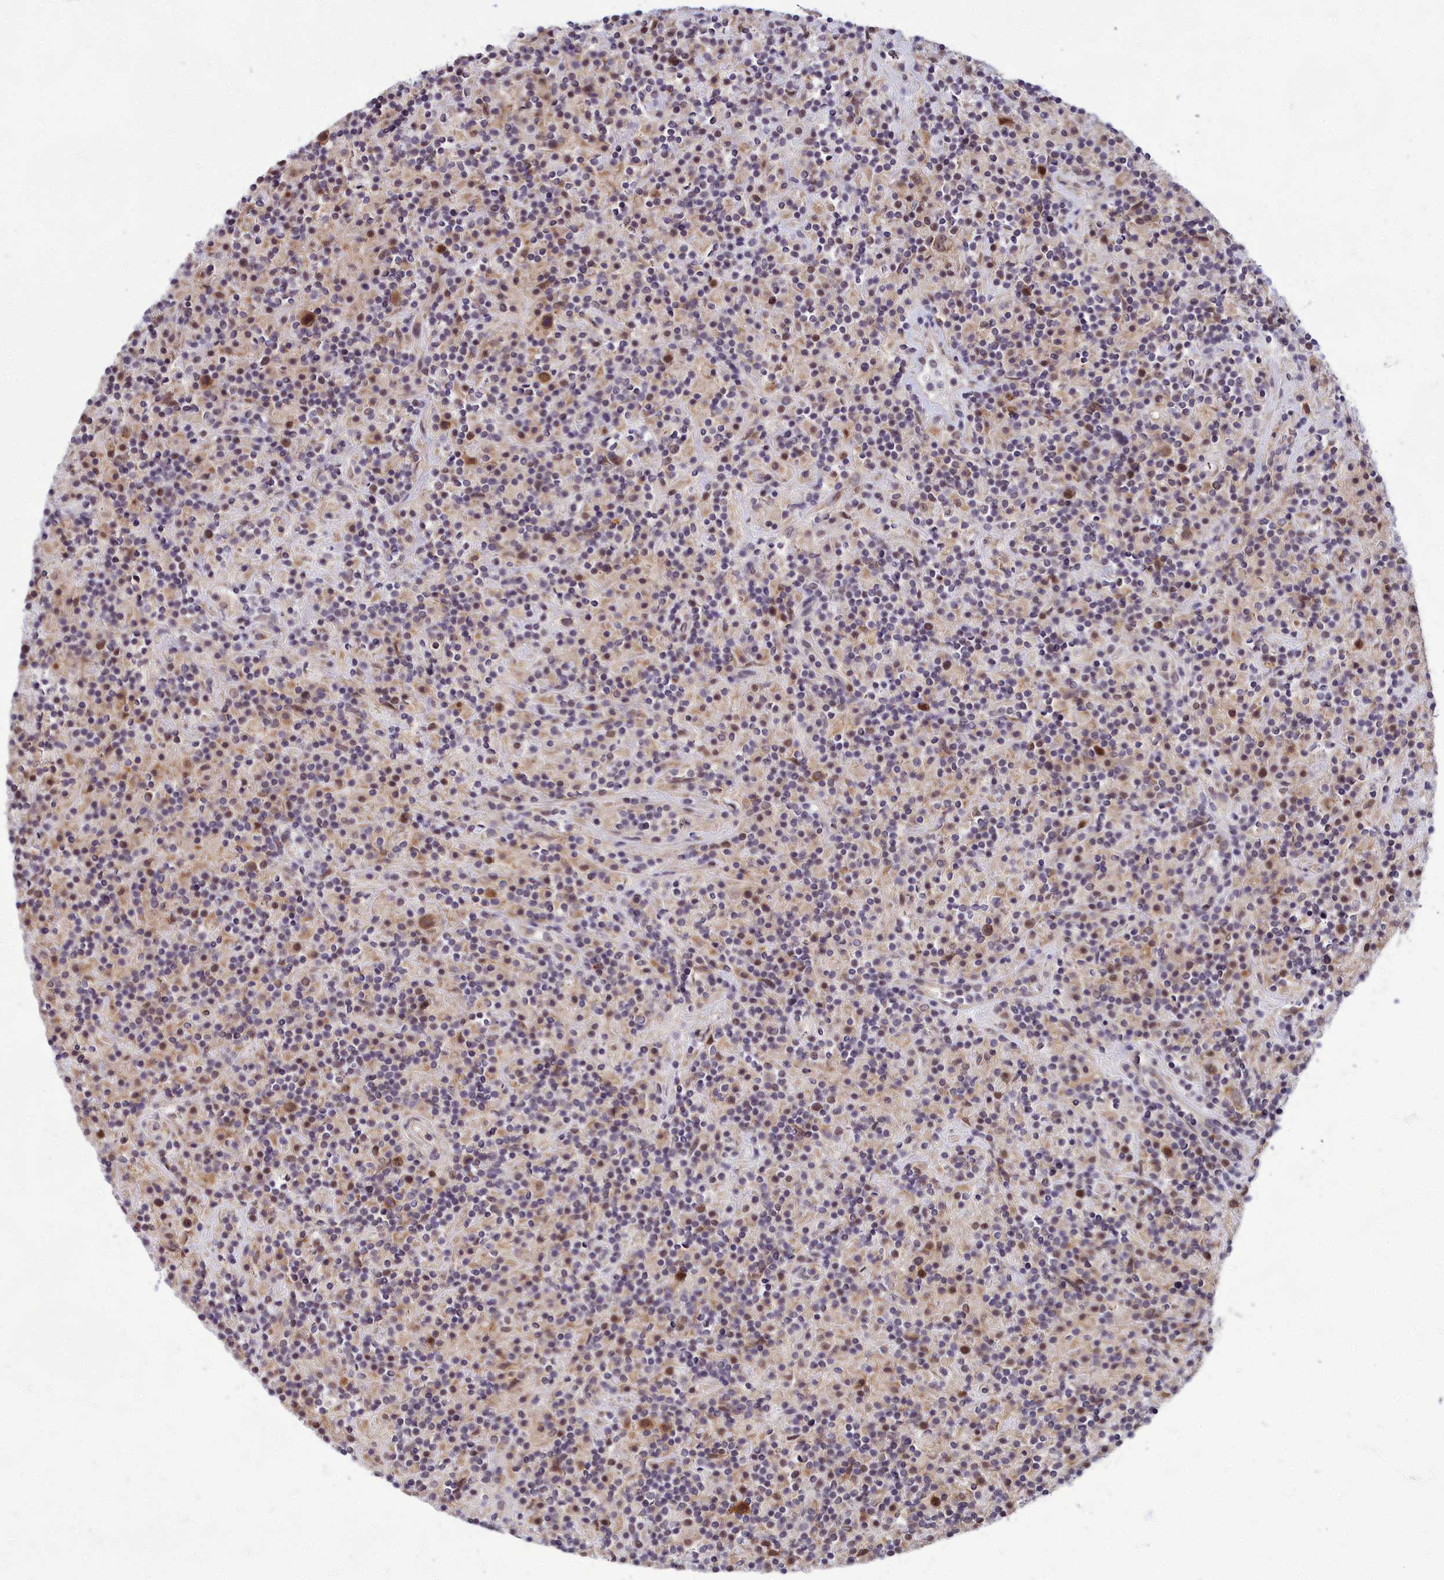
{"staining": {"intensity": "moderate", "quantity": ">75%", "location": "cytoplasmic/membranous,nuclear"}, "tissue": "lymphoma", "cell_type": "Tumor cells", "image_type": "cancer", "snomed": [{"axis": "morphology", "description": "Hodgkin's disease, NOS"}, {"axis": "topography", "description": "Lymph node"}], "caption": "A brown stain highlights moderate cytoplasmic/membranous and nuclear expression of a protein in Hodgkin's disease tumor cells.", "gene": "EARS2", "patient": {"sex": "male", "age": 70}}